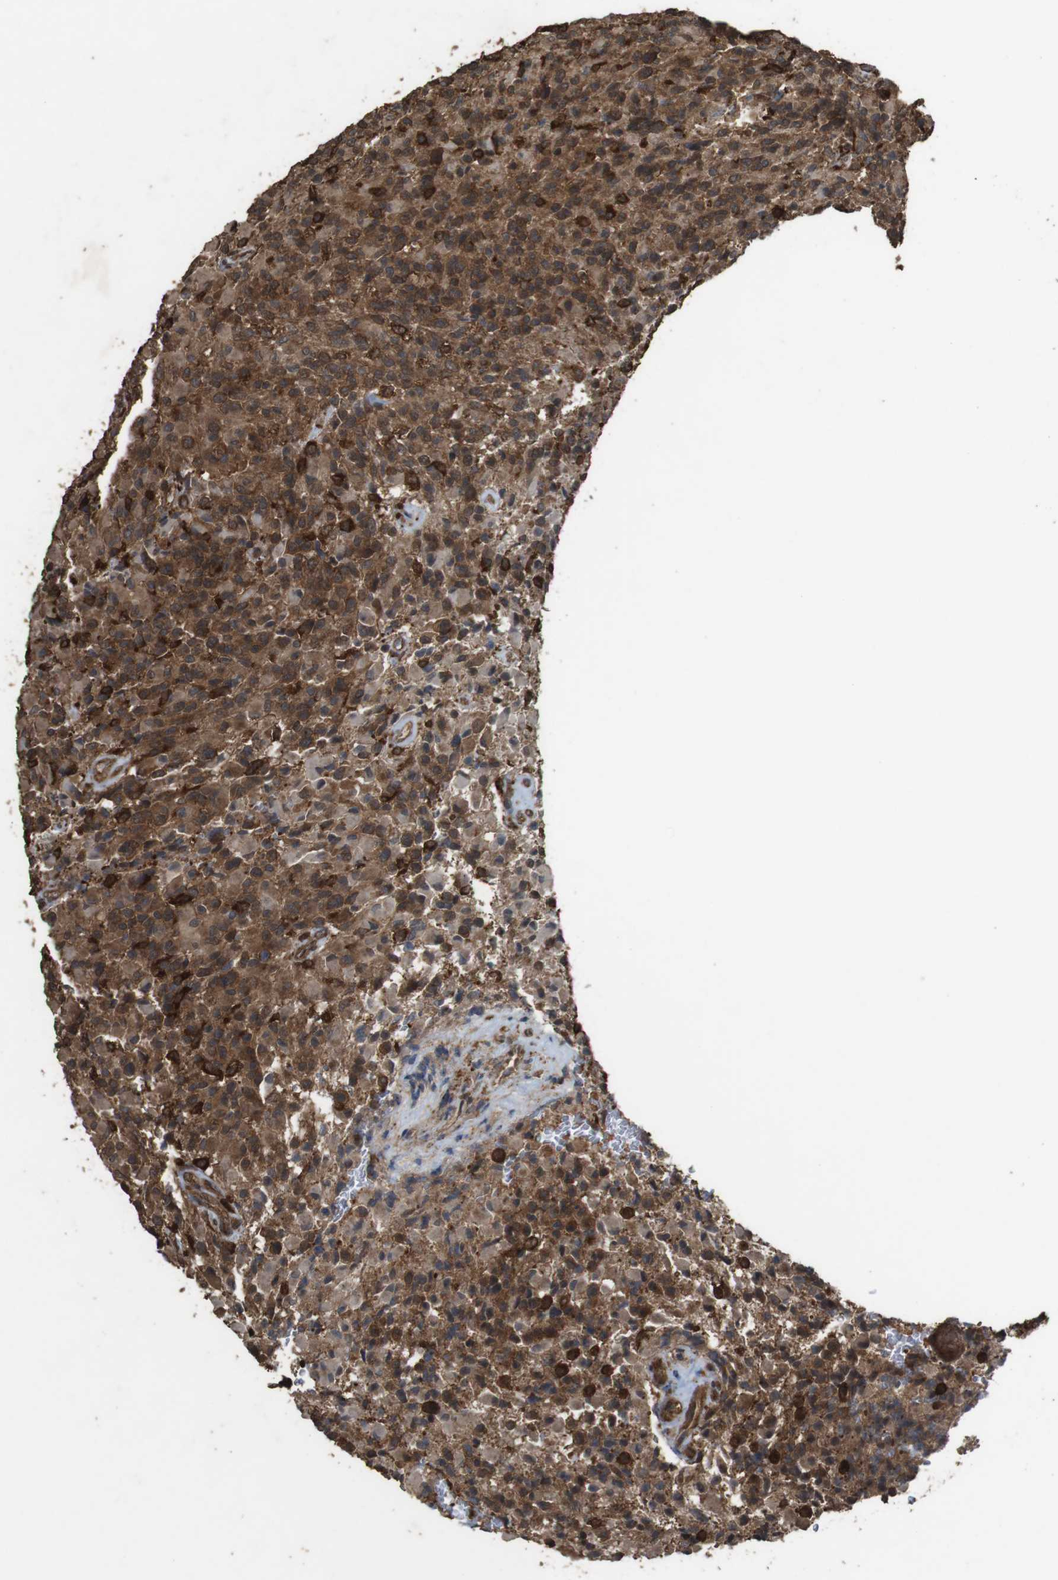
{"staining": {"intensity": "strong", "quantity": "25%-75%", "location": "cytoplasmic/membranous"}, "tissue": "glioma", "cell_type": "Tumor cells", "image_type": "cancer", "snomed": [{"axis": "morphology", "description": "Glioma, malignant, High grade"}, {"axis": "topography", "description": "Brain"}], "caption": "Malignant high-grade glioma stained with a brown dye demonstrates strong cytoplasmic/membranous positive staining in approximately 25%-75% of tumor cells.", "gene": "BAG4", "patient": {"sex": "male", "age": 71}}